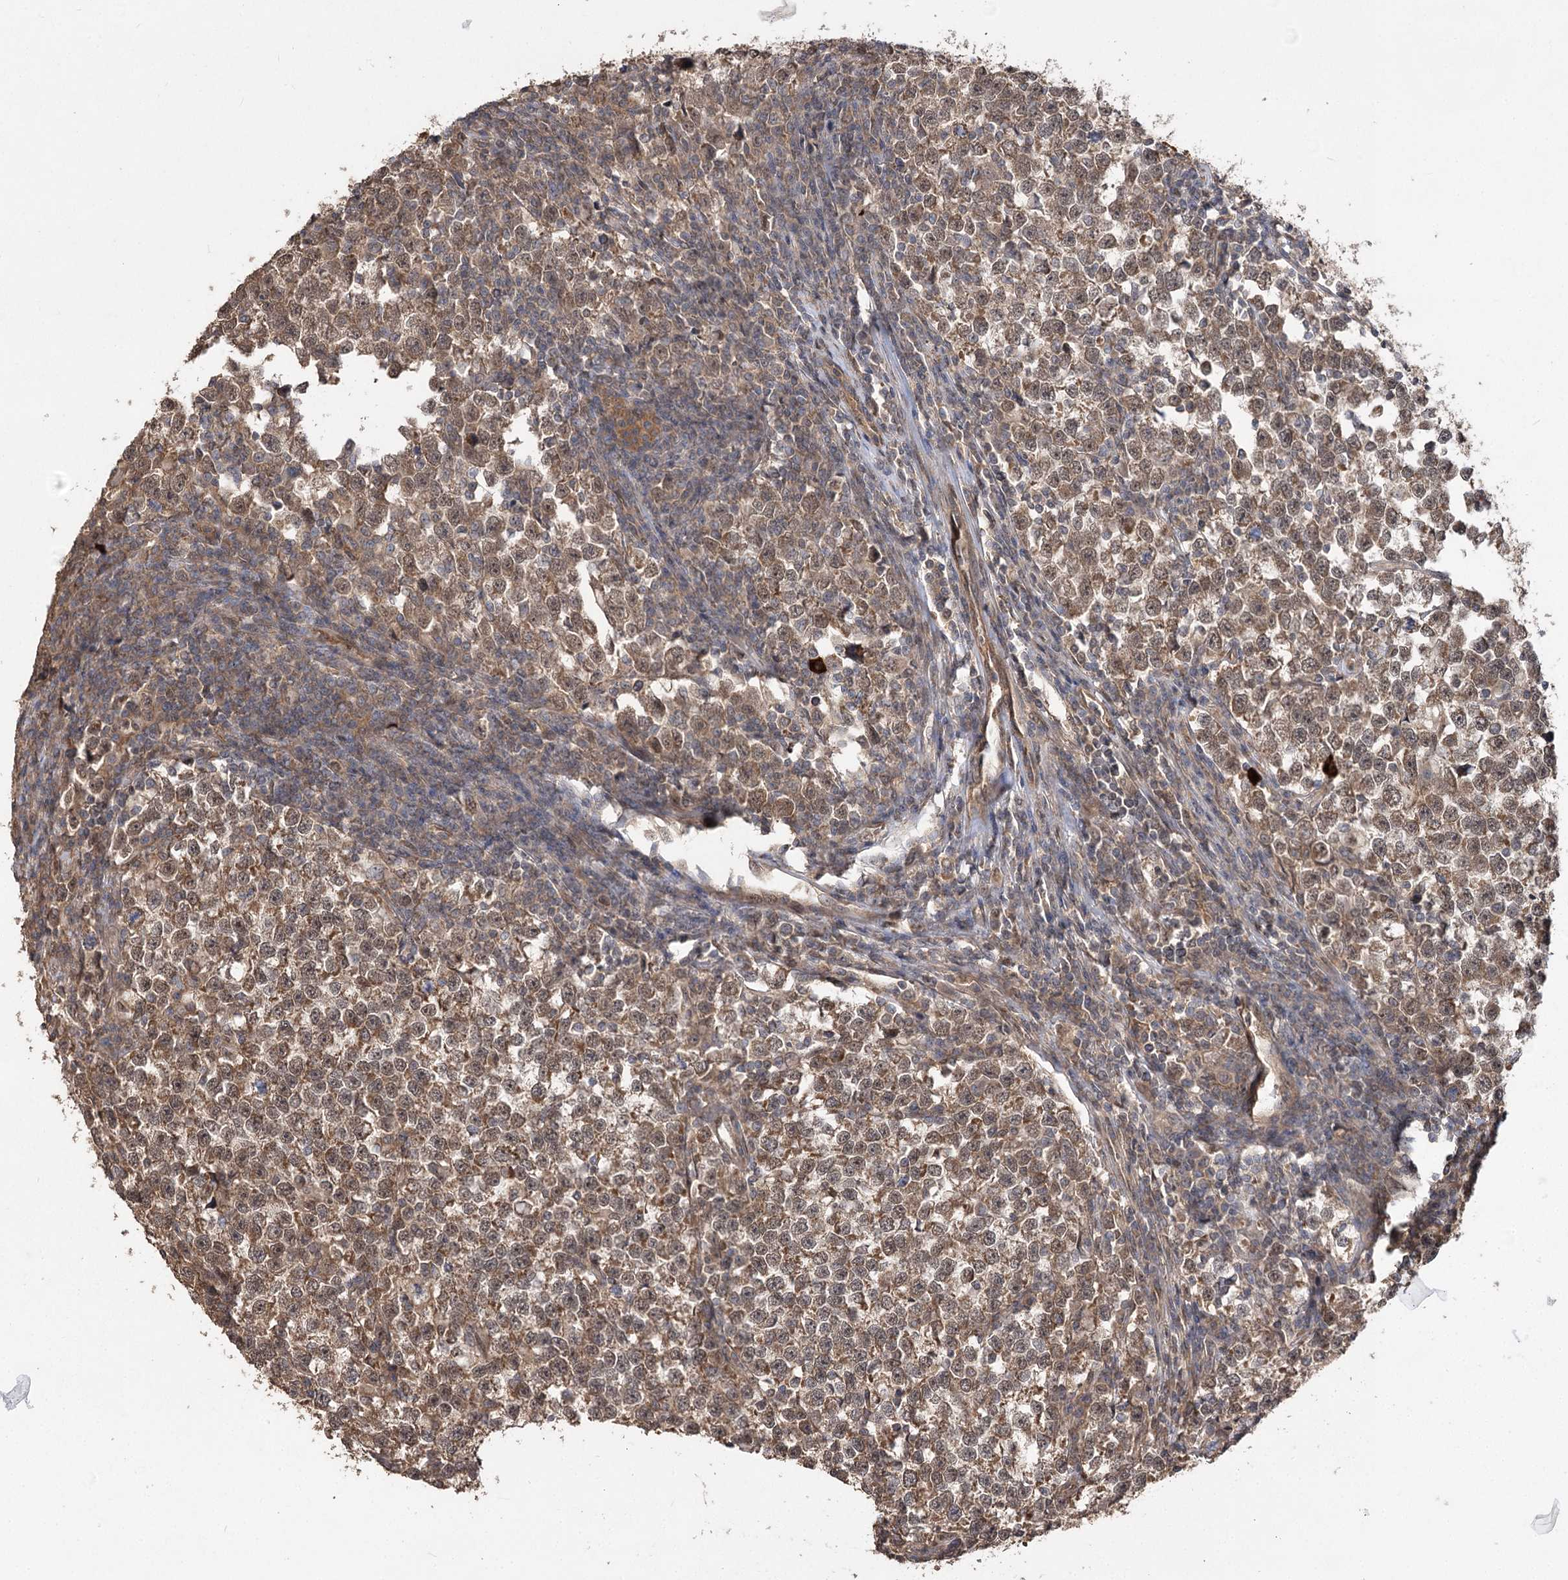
{"staining": {"intensity": "moderate", "quantity": ">75%", "location": "cytoplasmic/membranous,nuclear"}, "tissue": "testis cancer", "cell_type": "Tumor cells", "image_type": "cancer", "snomed": [{"axis": "morphology", "description": "Normal tissue, NOS"}, {"axis": "morphology", "description": "Seminoma, NOS"}, {"axis": "topography", "description": "Testis"}], "caption": "Immunohistochemistry (IHC) (DAB) staining of testis cancer reveals moderate cytoplasmic/membranous and nuclear protein staining in approximately >75% of tumor cells. The protein of interest is stained brown, and the nuclei are stained in blue (DAB (3,3'-diaminobenzidine) IHC with brightfield microscopy, high magnification).", "gene": "TENM2", "patient": {"sex": "male", "age": 43}}